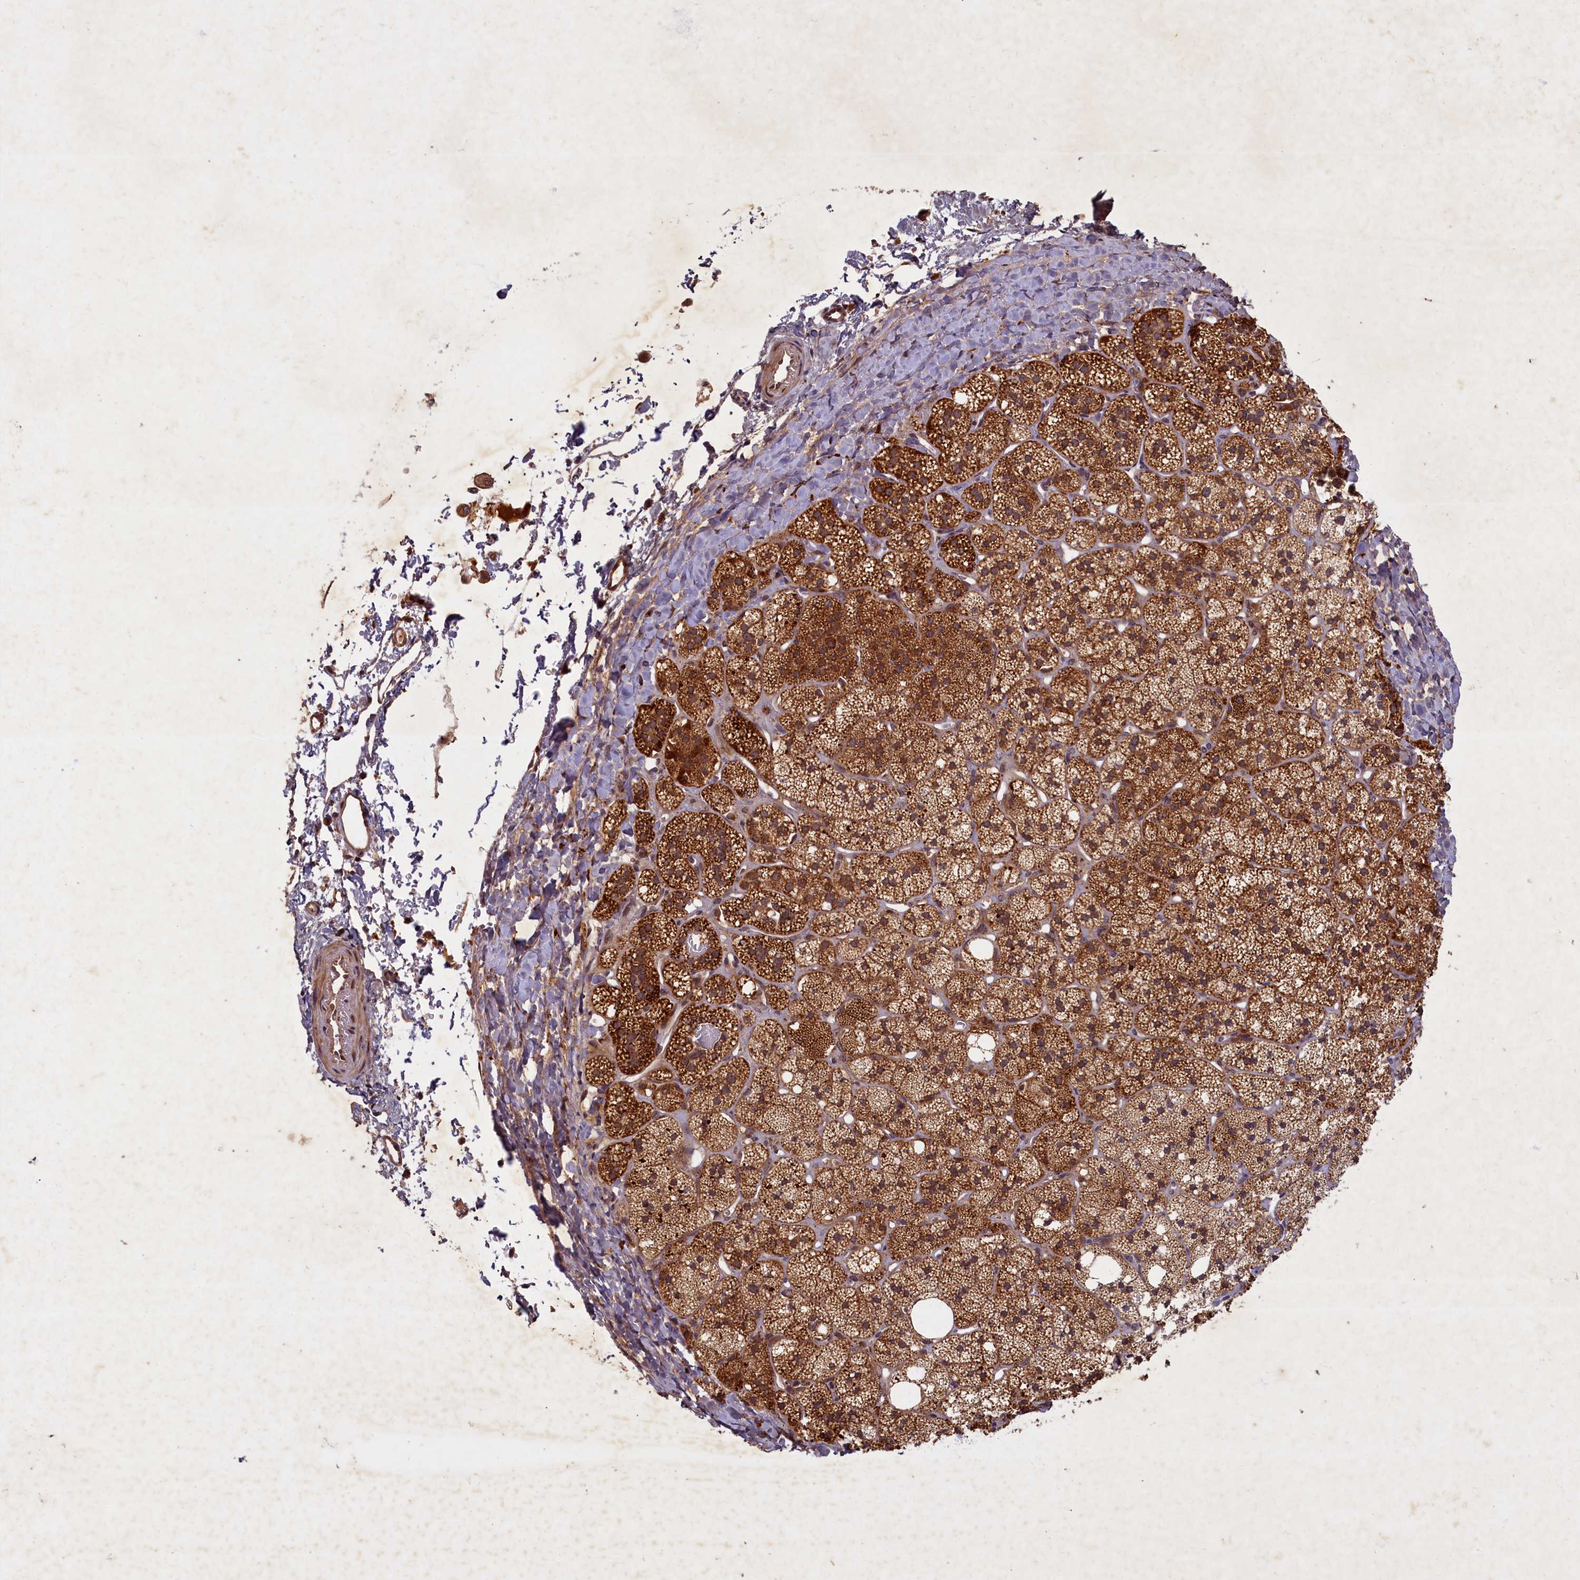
{"staining": {"intensity": "strong", "quantity": ">75%", "location": "cytoplasmic/membranous"}, "tissue": "adrenal gland", "cell_type": "Glandular cells", "image_type": "normal", "snomed": [{"axis": "morphology", "description": "Normal tissue, NOS"}, {"axis": "topography", "description": "Adrenal gland"}], "caption": "Human adrenal gland stained with a protein marker reveals strong staining in glandular cells.", "gene": "SLC11A2", "patient": {"sex": "male", "age": 61}}